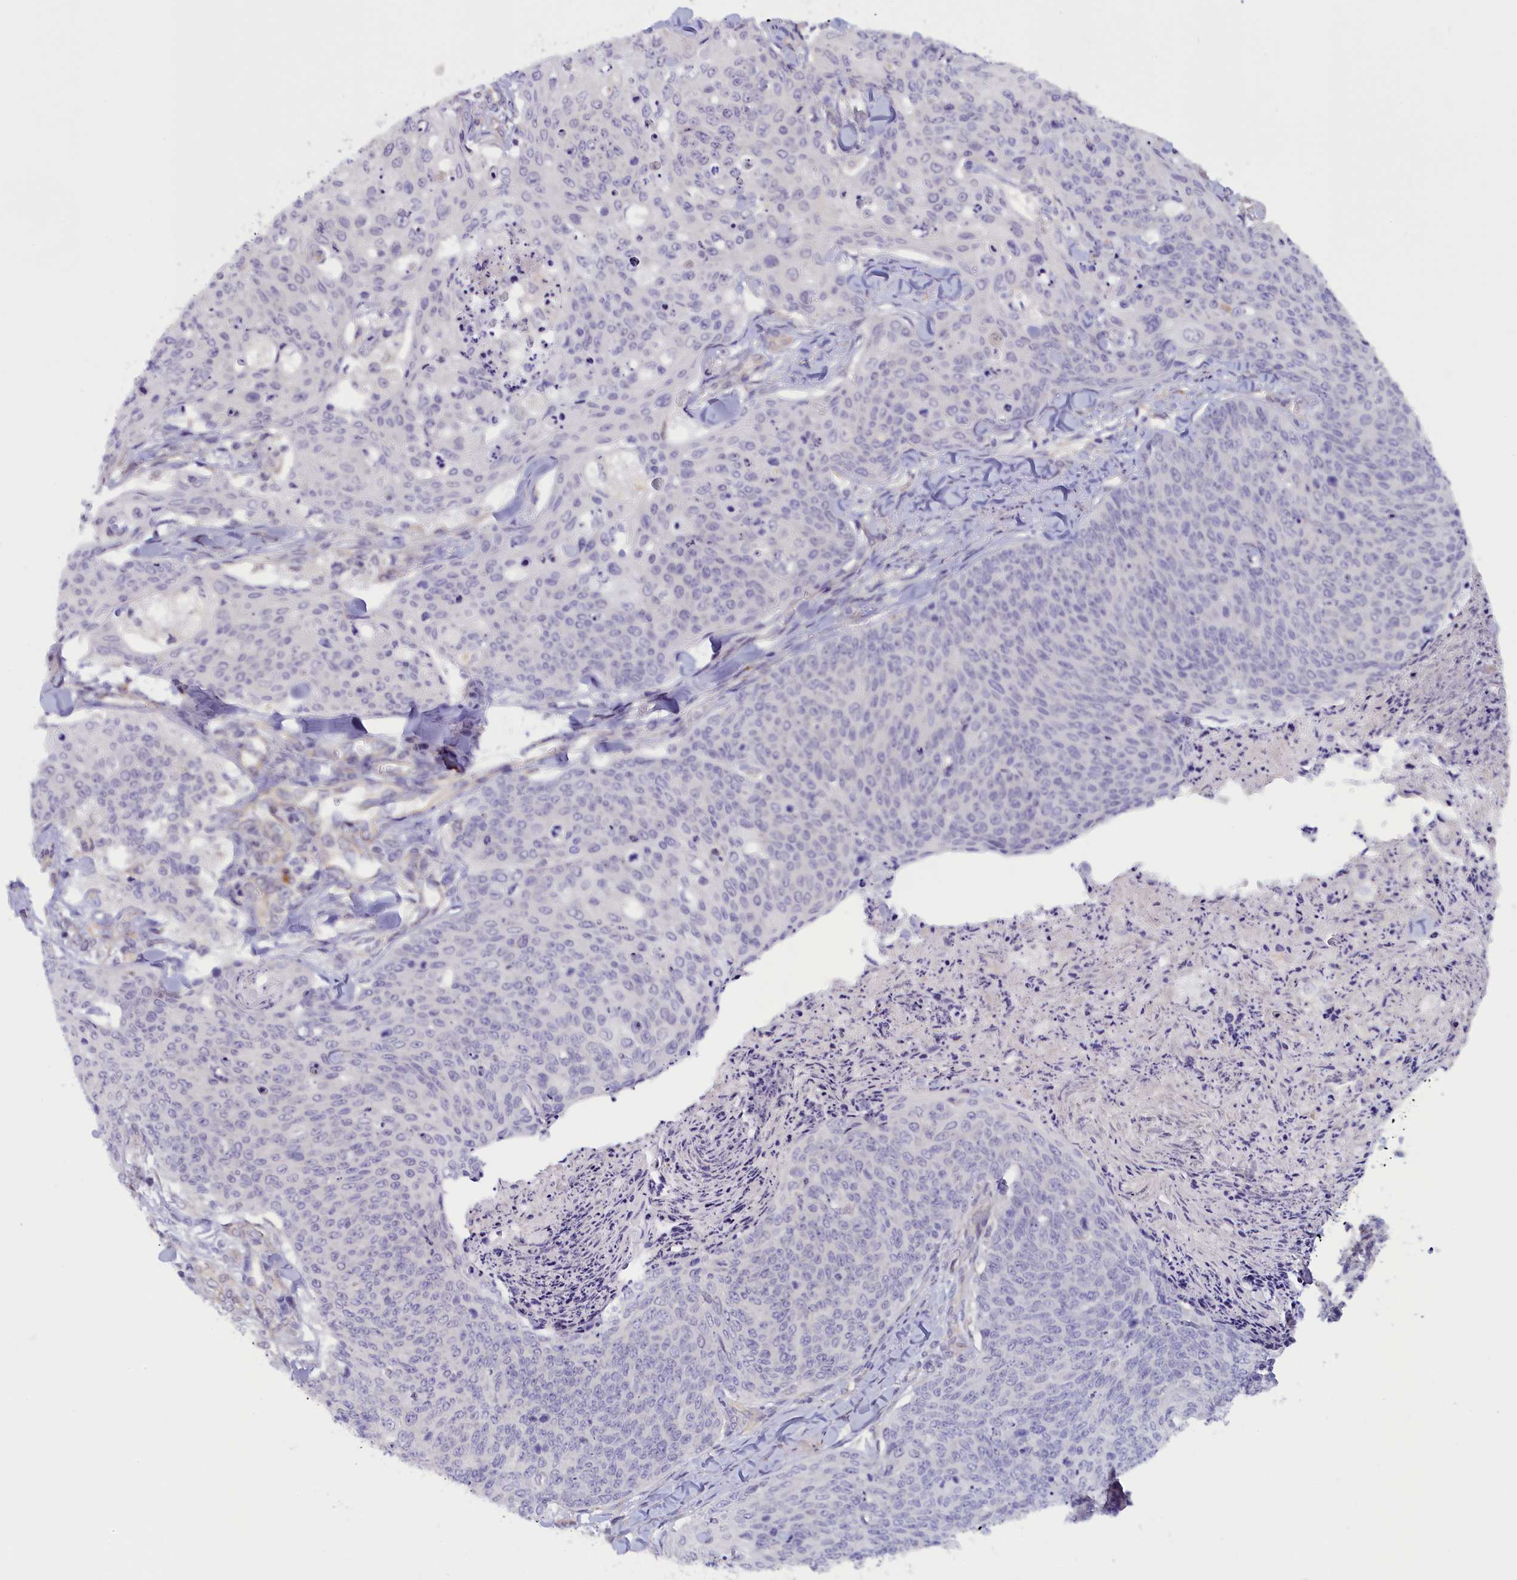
{"staining": {"intensity": "negative", "quantity": "none", "location": "none"}, "tissue": "skin cancer", "cell_type": "Tumor cells", "image_type": "cancer", "snomed": [{"axis": "morphology", "description": "Squamous cell carcinoma, NOS"}, {"axis": "topography", "description": "Skin"}, {"axis": "topography", "description": "Vulva"}], "caption": "Skin cancer (squamous cell carcinoma) was stained to show a protein in brown. There is no significant expression in tumor cells. (DAB immunohistochemistry, high magnification).", "gene": "IGFALS", "patient": {"sex": "female", "age": 85}}